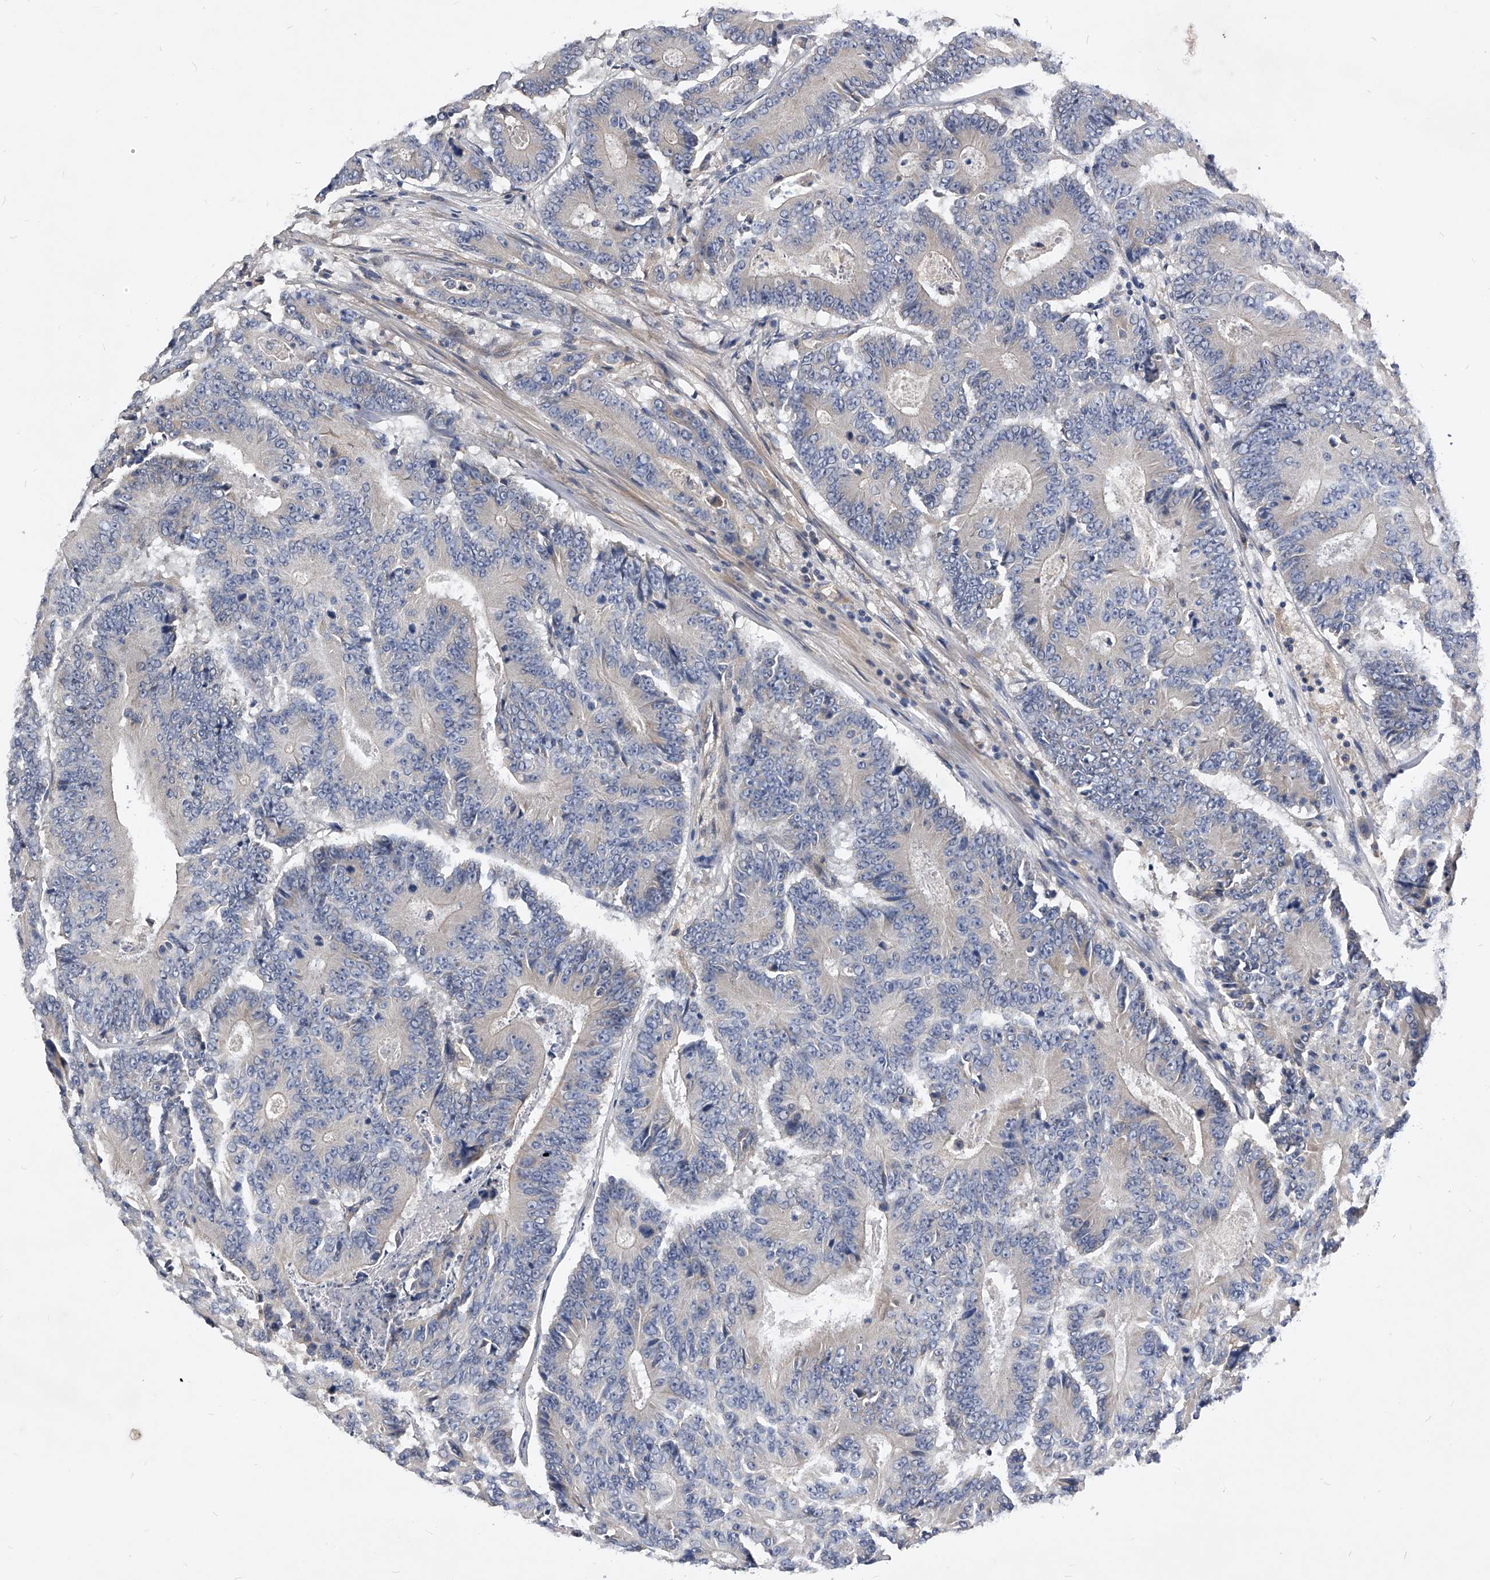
{"staining": {"intensity": "negative", "quantity": "none", "location": "none"}, "tissue": "colorectal cancer", "cell_type": "Tumor cells", "image_type": "cancer", "snomed": [{"axis": "morphology", "description": "Adenocarcinoma, NOS"}, {"axis": "topography", "description": "Colon"}], "caption": "Photomicrograph shows no significant protein expression in tumor cells of colorectal adenocarcinoma. The staining was performed using DAB (3,3'-diaminobenzidine) to visualize the protein expression in brown, while the nuclei were stained in blue with hematoxylin (Magnification: 20x).", "gene": "ARL4C", "patient": {"sex": "male", "age": 83}}